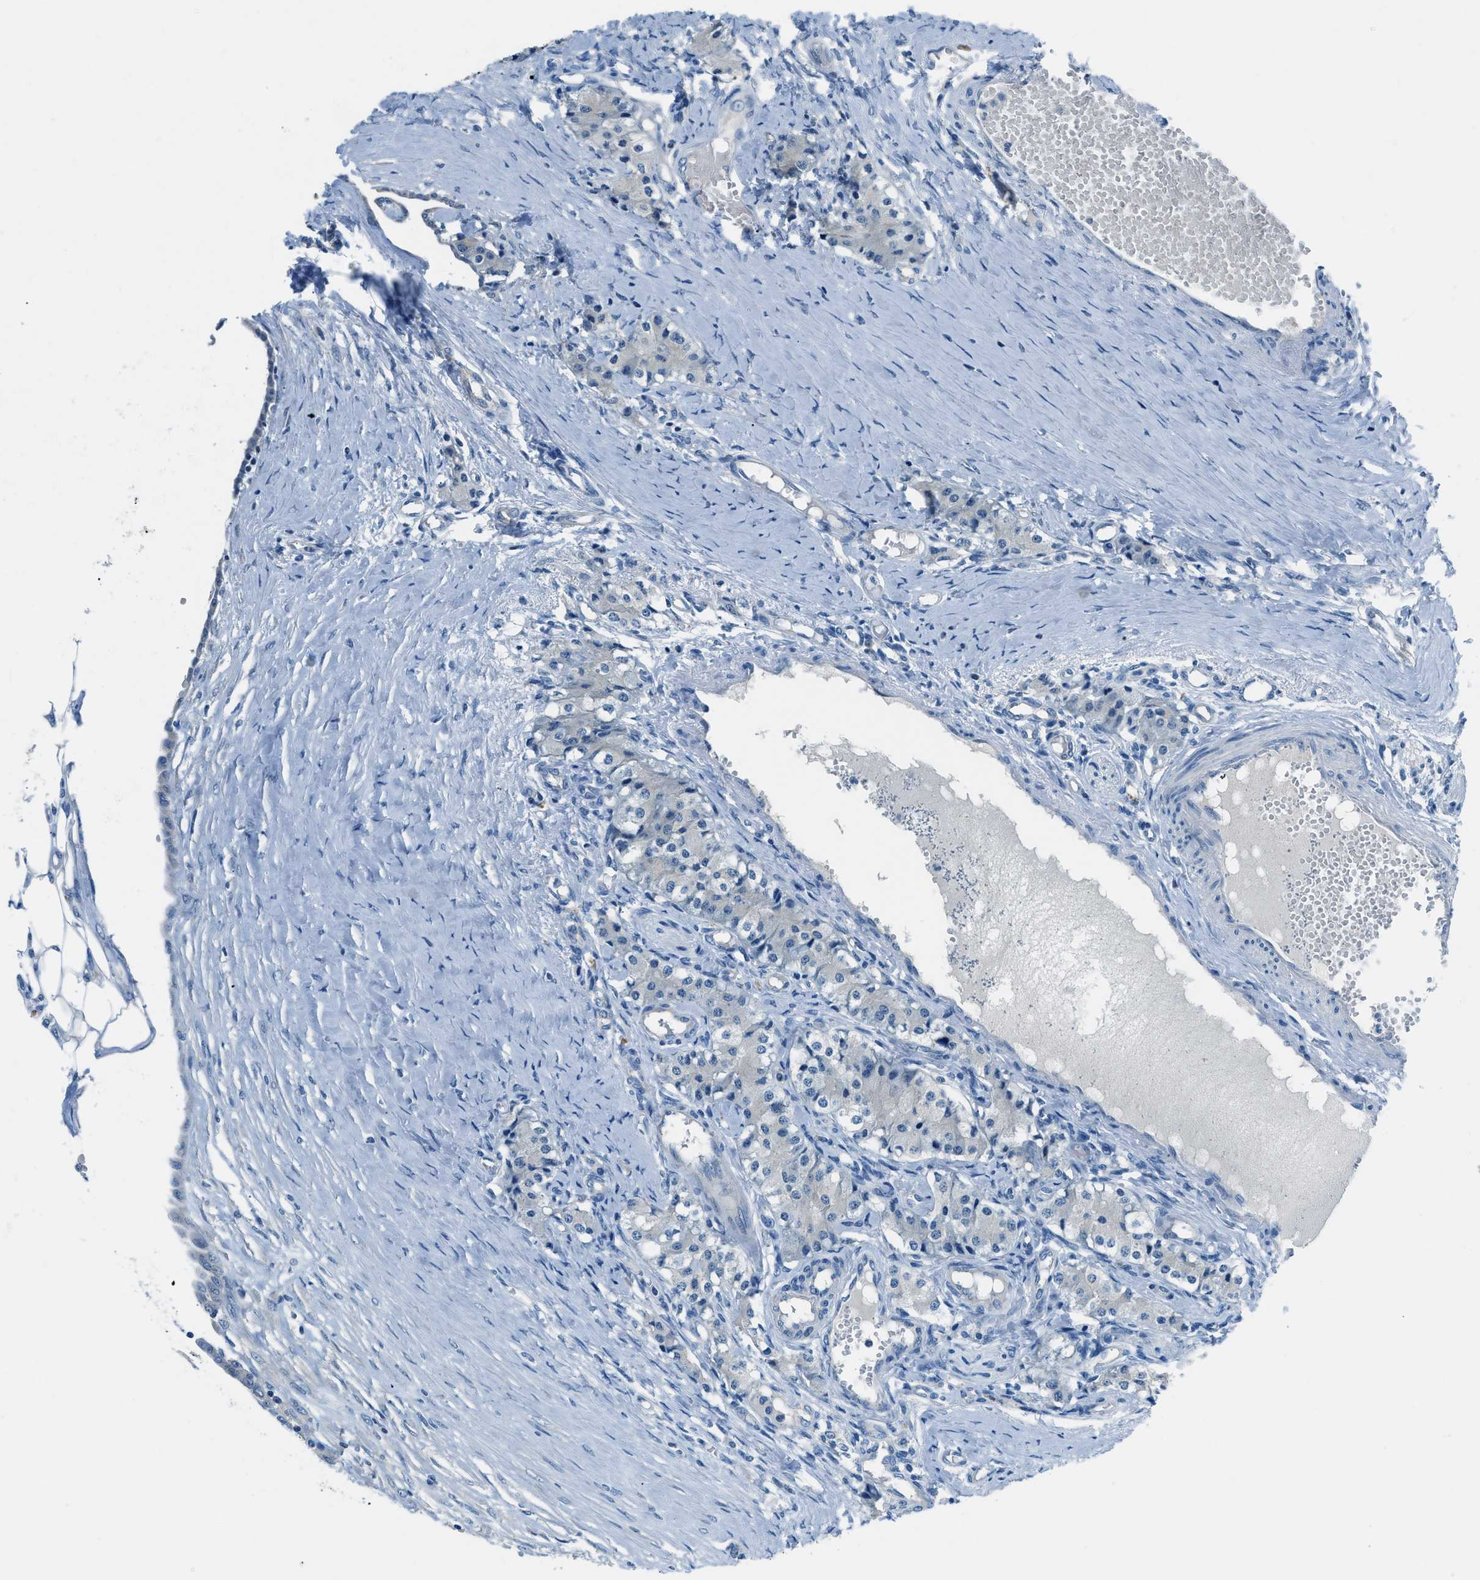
{"staining": {"intensity": "negative", "quantity": "none", "location": "none"}, "tissue": "carcinoid", "cell_type": "Tumor cells", "image_type": "cancer", "snomed": [{"axis": "morphology", "description": "Carcinoid, malignant, NOS"}, {"axis": "topography", "description": "Colon"}], "caption": "Human carcinoid (malignant) stained for a protein using immunohistochemistry (IHC) exhibits no staining in tumor cells.", "gene": "ACP1", "patient": {"sex": "female", "age": 52}}